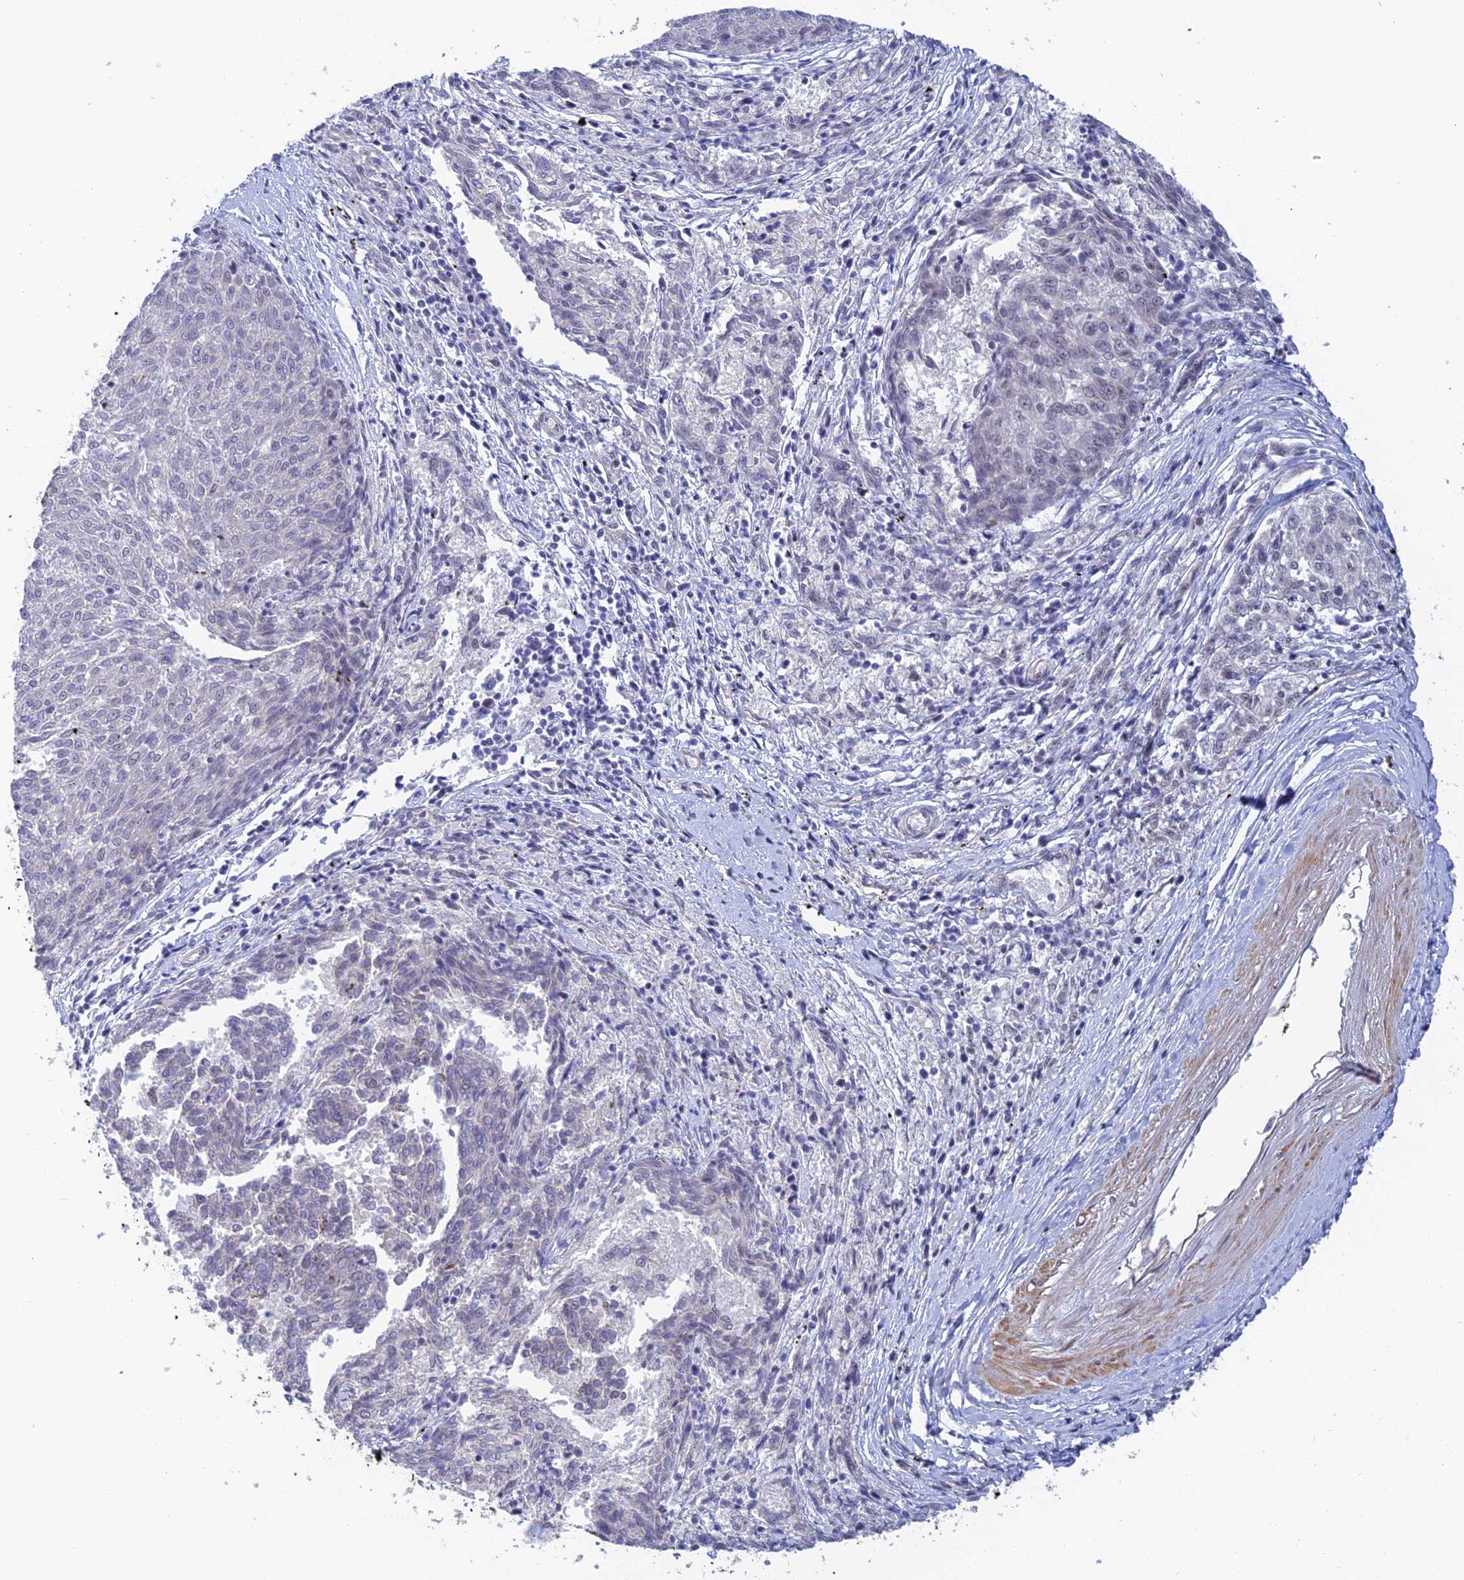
{"staining": {"intensity": "negative", "quantity": "none", "location": "none"}, "tissue": "melanoma", "cell_type": "Tumor cells", "image_type": "cancer", "snomed": [{"axis": "morphology", "description": "Malignant melanoma, NOS"}, {"axis": "topography", "description": "Skin"}], "caption": "High power microscopy histopathology image of an IHC micrograph of melanoma, revealing no significant positivity in tumor cells.", "gene": "CFAP92", "patient": {"sex": "female", "age": 72}}